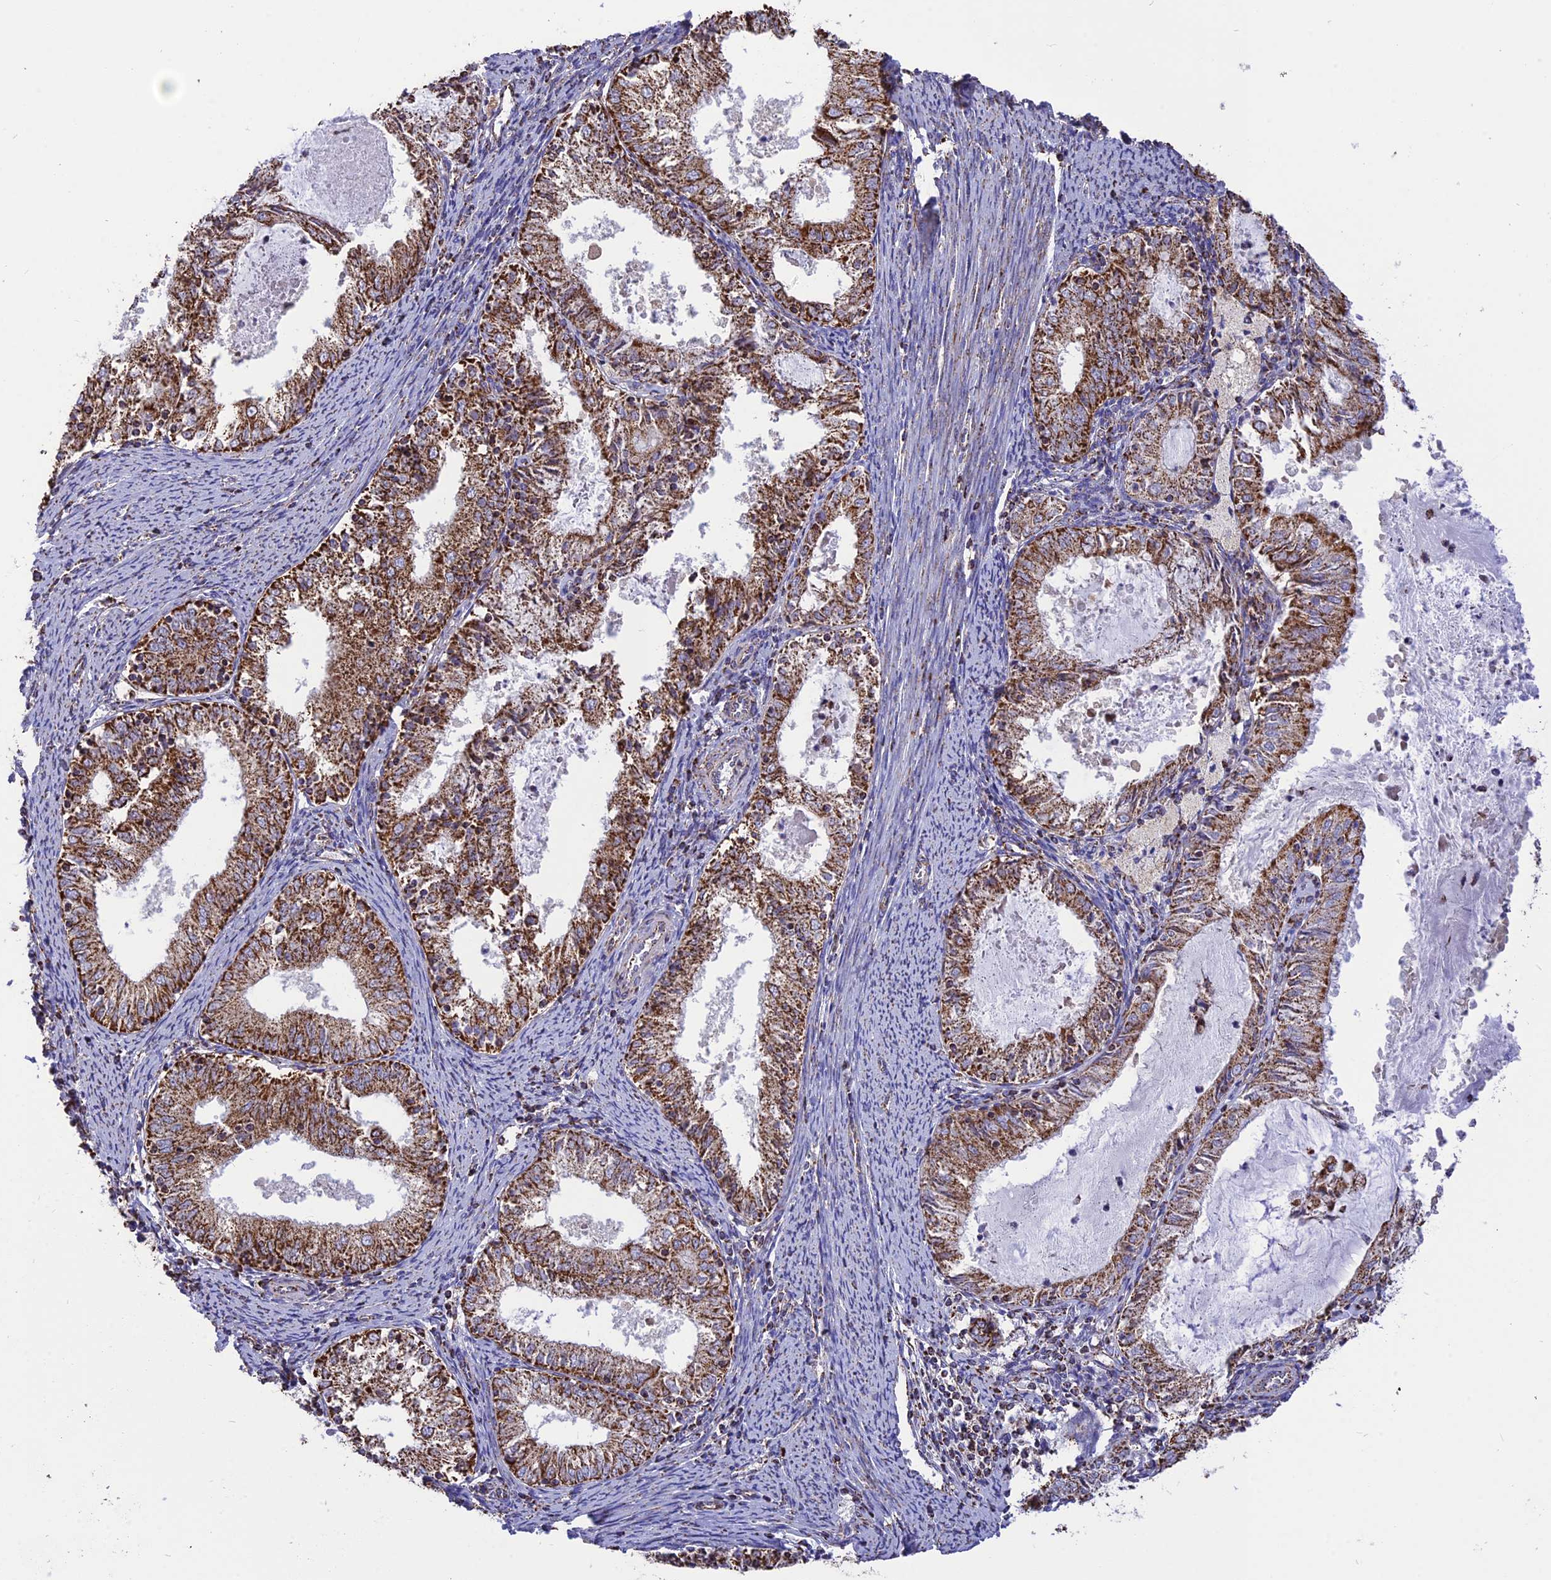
{"staining": {"intensity": "strong", "quantity": ">75%", "location": "cytoplasmic/membranous"}, "tissue": "endometrial cancer", "cell_type": "Tumor cells", "image_type": "cancer", "snomed": [{"axis": "morphology", "description": "Adenocarcinoma, NOS"}, {"axis": "topography", "description": "Endometrium"}], "caption": "The immunohistochemical stain shows strong cytoplasmic/membranous positivity in tumor cells of adenocarcinoma (endometrial) tissue.", "gene": "TTC4", "patient": {"sex": "female", "age": 57}}